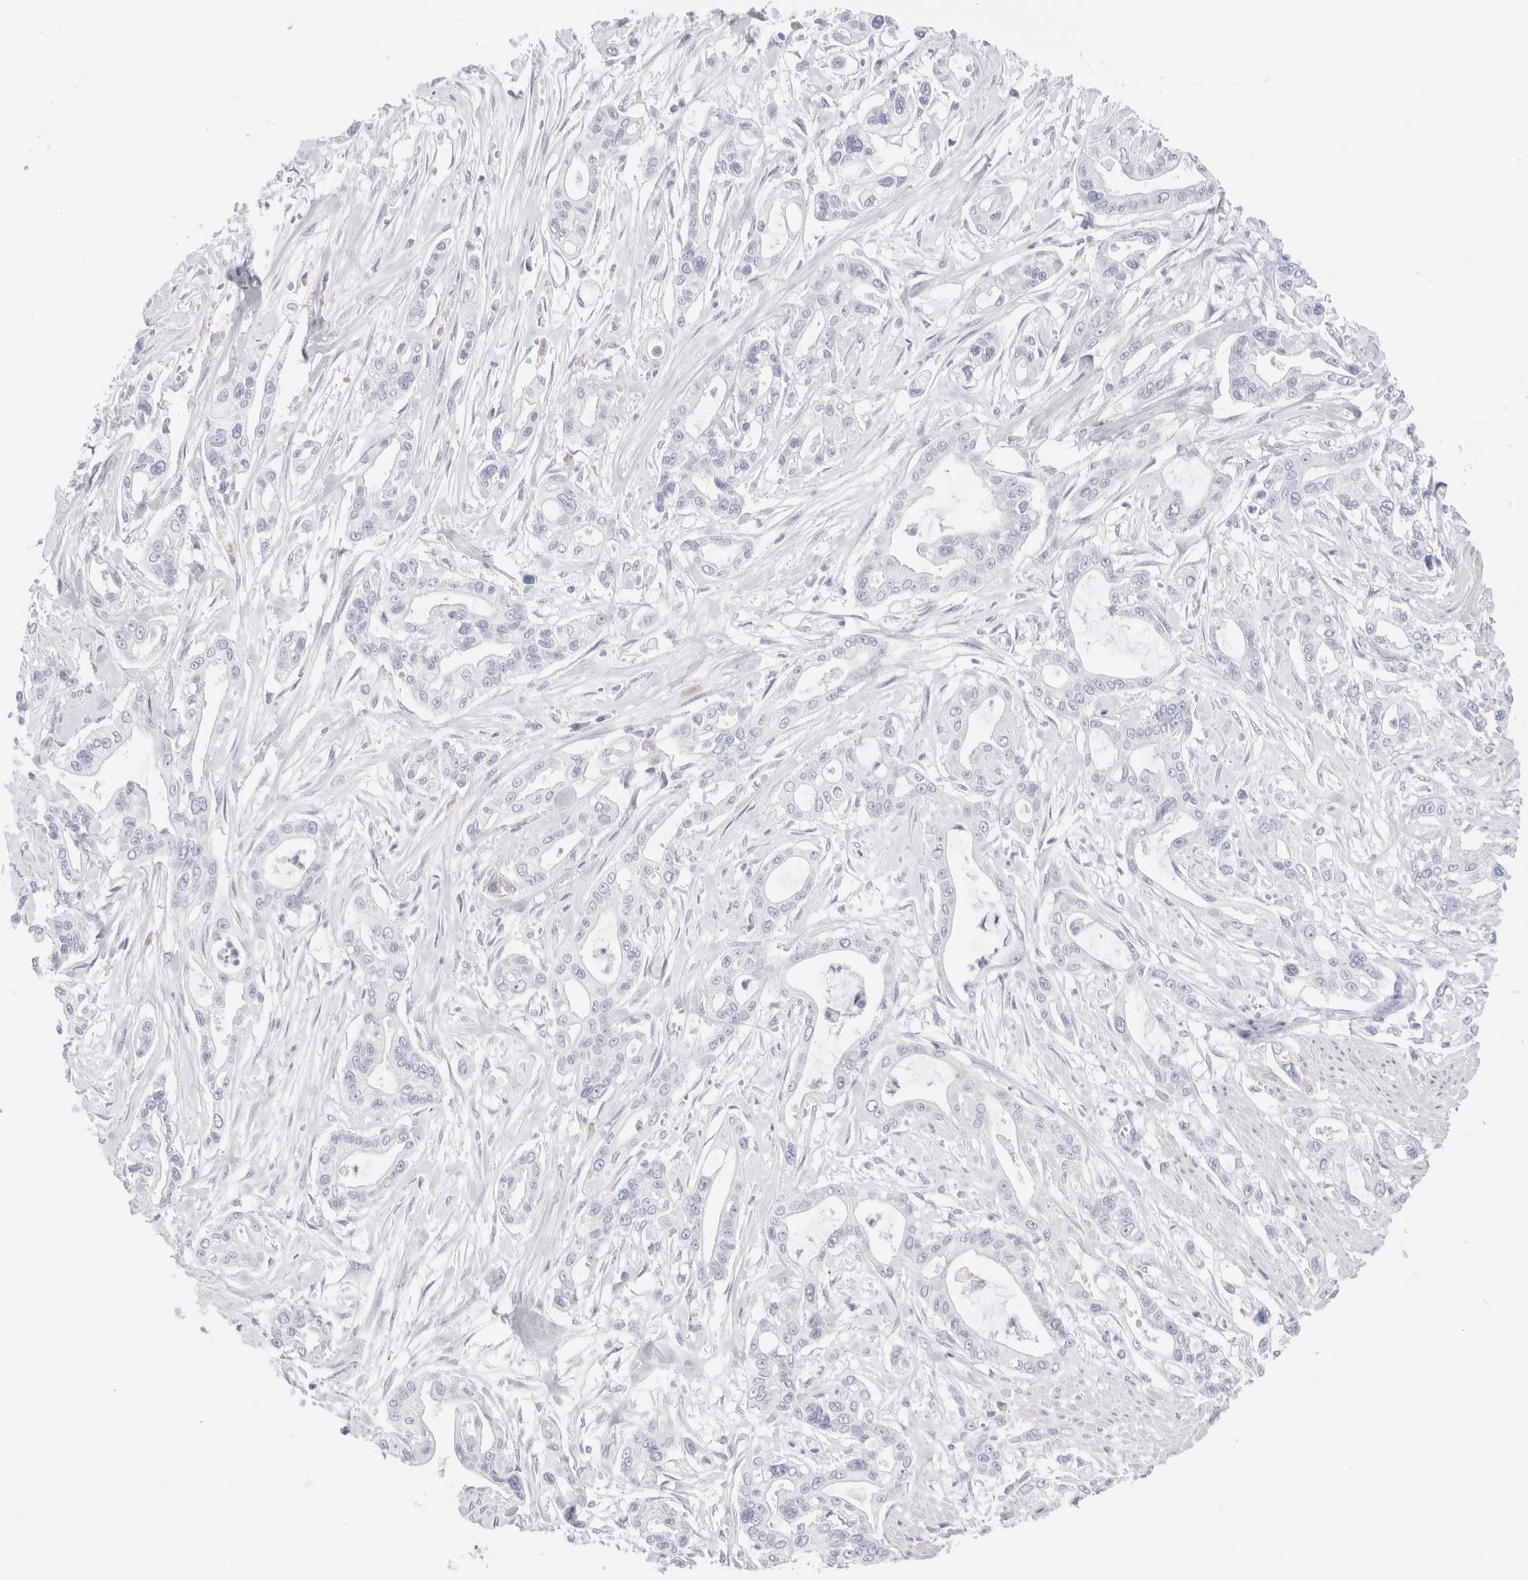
{"staining": {"intensity": "negative", "quantity": "none", "location": "none"}, "tissue": "pancreatic cancer", "cell_type": "Tumor cells", "image_type": "cancer", "snomed": [{"axis": "morphology", "description": "Adenocarcinoma, NOS"}, {"axis": "topography", "description": "Pancreas"}], "caption": "Immunohistochemistry (IHC) photomicrograph of neoplastic tissue: pancreatic cancer (adenocarcinoma) stained with DAB exhibits no significant protein expression in tumor cells.", "gene": "ADAM30", "patient": {"sex": "male", "age": 68}}